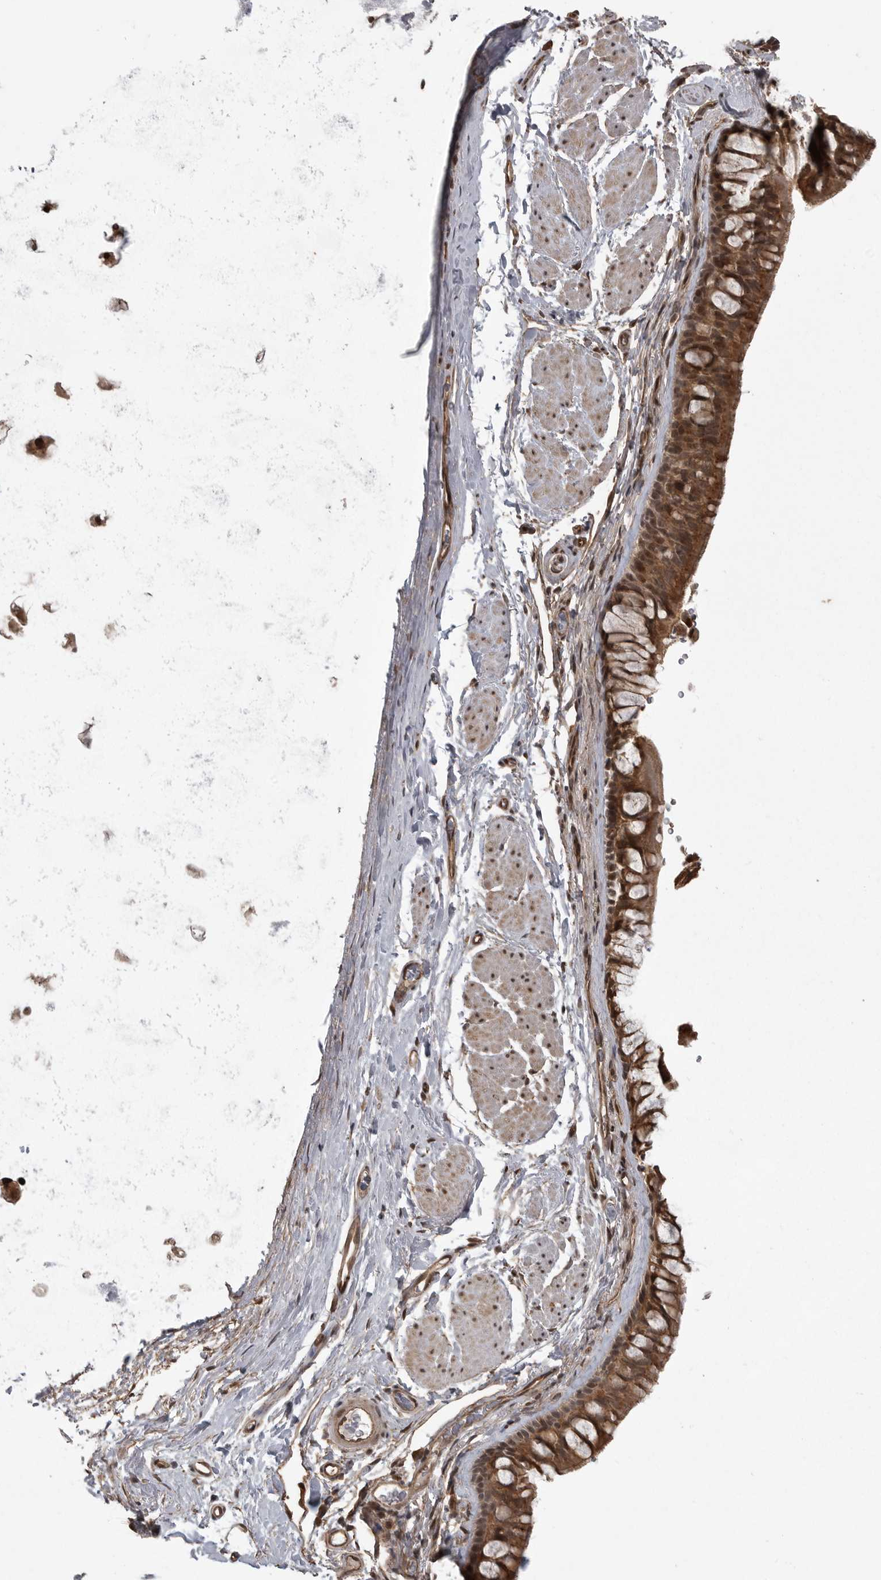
{"staining": {"intensity": "strong", "quantity": ">75%", "location": "cytoplasmic/membranous,nuclear"}, "tissue": "bronchus", "cell_type": "Respiratory epithelial cells", "image_type": "normal", "snomed": [{"axis": "morphology", "description": "Normal tissue, NOS"}, {"axis": "topography", "description": "Cartilage tissue"}, {"axis": "topography", "description": "Bronchus"}], "caption": "Normal bronchus exhibits strong cytoplasmic/membranous,nuclear positivity in about >75% of respiratory epithelial cells Nuclei are stained in blue..", "gene": "DNAJC8", "patient": {"sex": "female", "age": 53}}